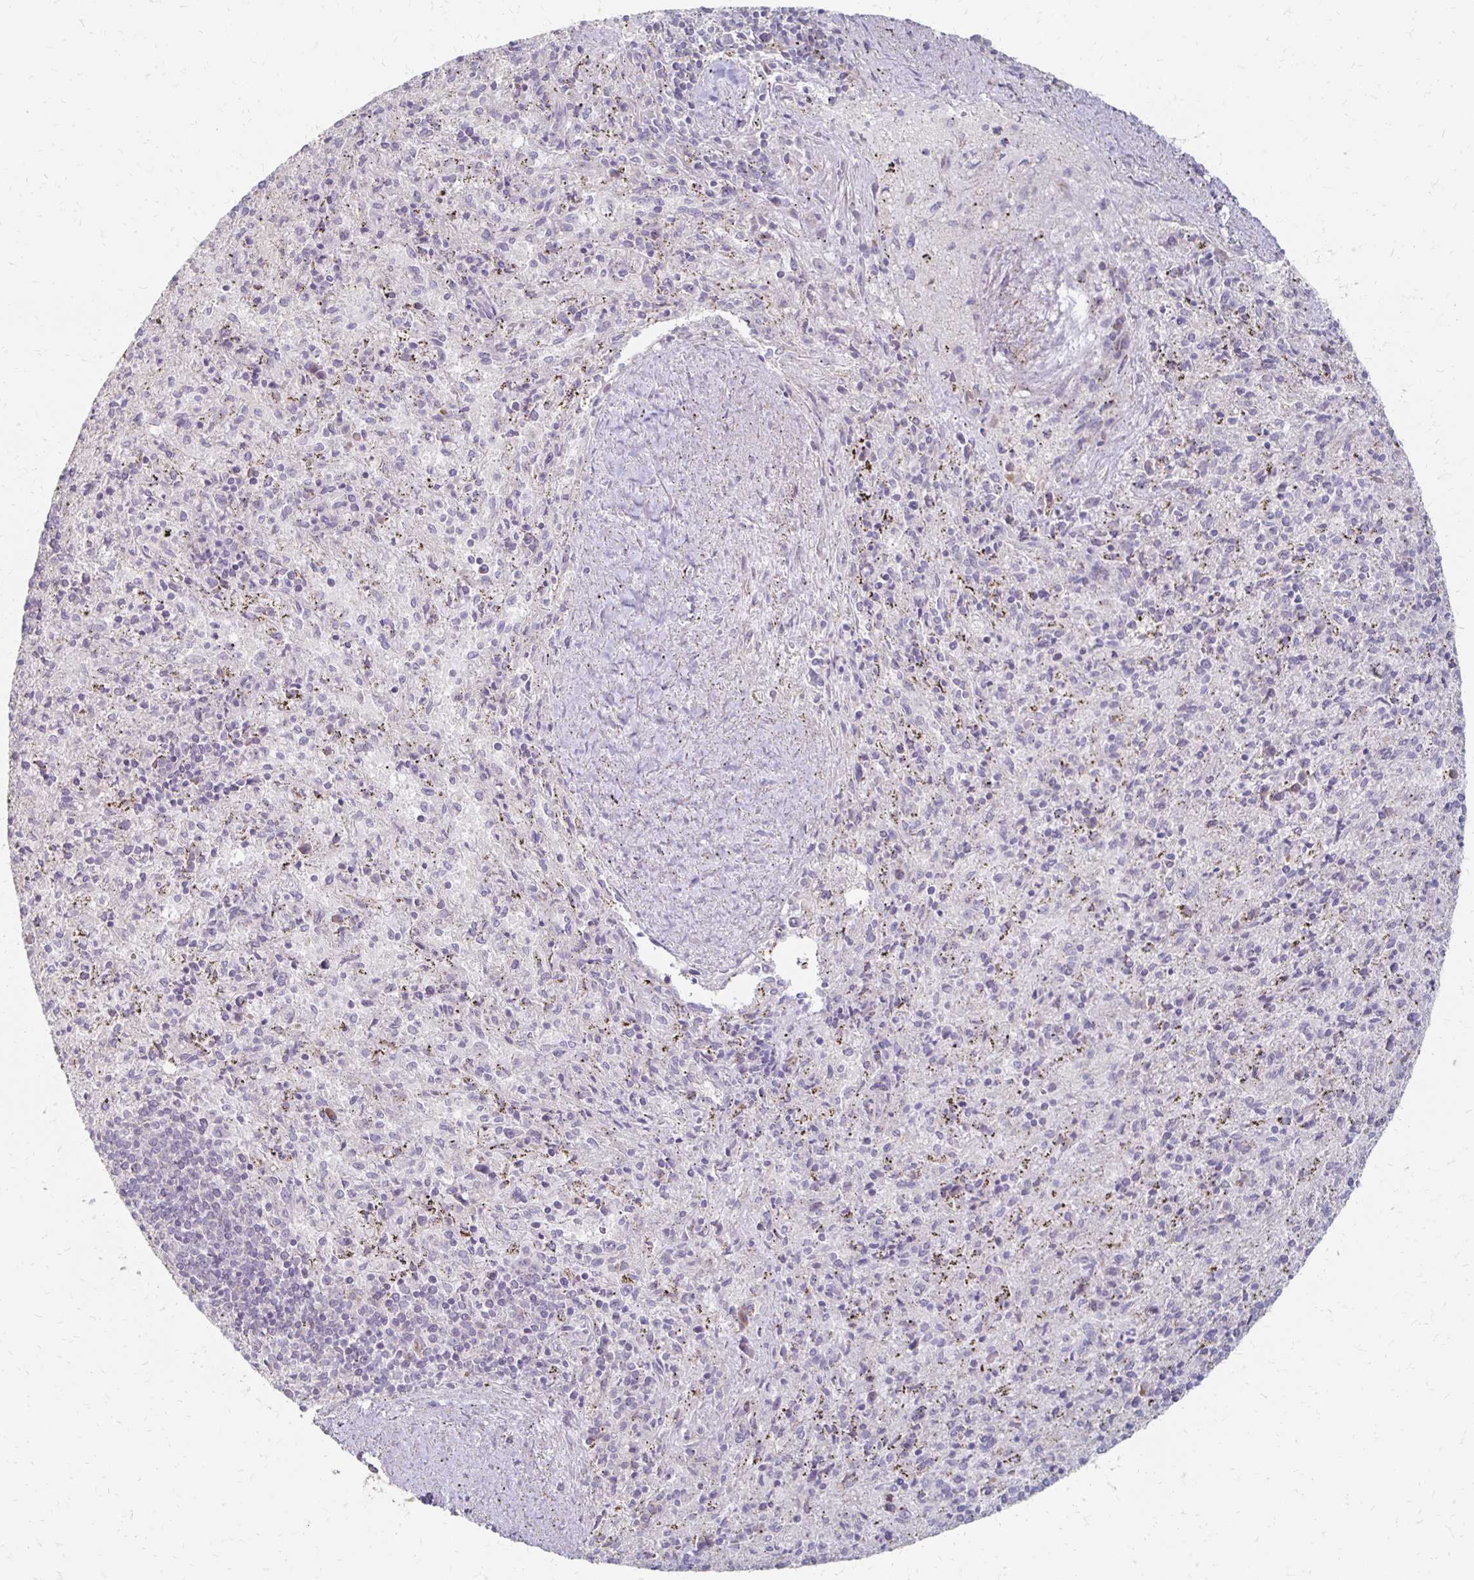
{"staining": {"intensity": "negative", "quantity": "none", "location": "none"}, "tissue": "spleen", "cell_type": "Cells in red pulp", "image_type": "normal", "snomed": [{"axis": "morphology", "description": "Normal tissue, NOS"}, {"axis": "topography", "description": "Spleen"}], "caption": "Immunohistochemical staining of normal human spleen demonstrates no significant staining in cells in red pulp.", "gene": "ZNF727", "patient": {"sex": "male", "age": 57}}